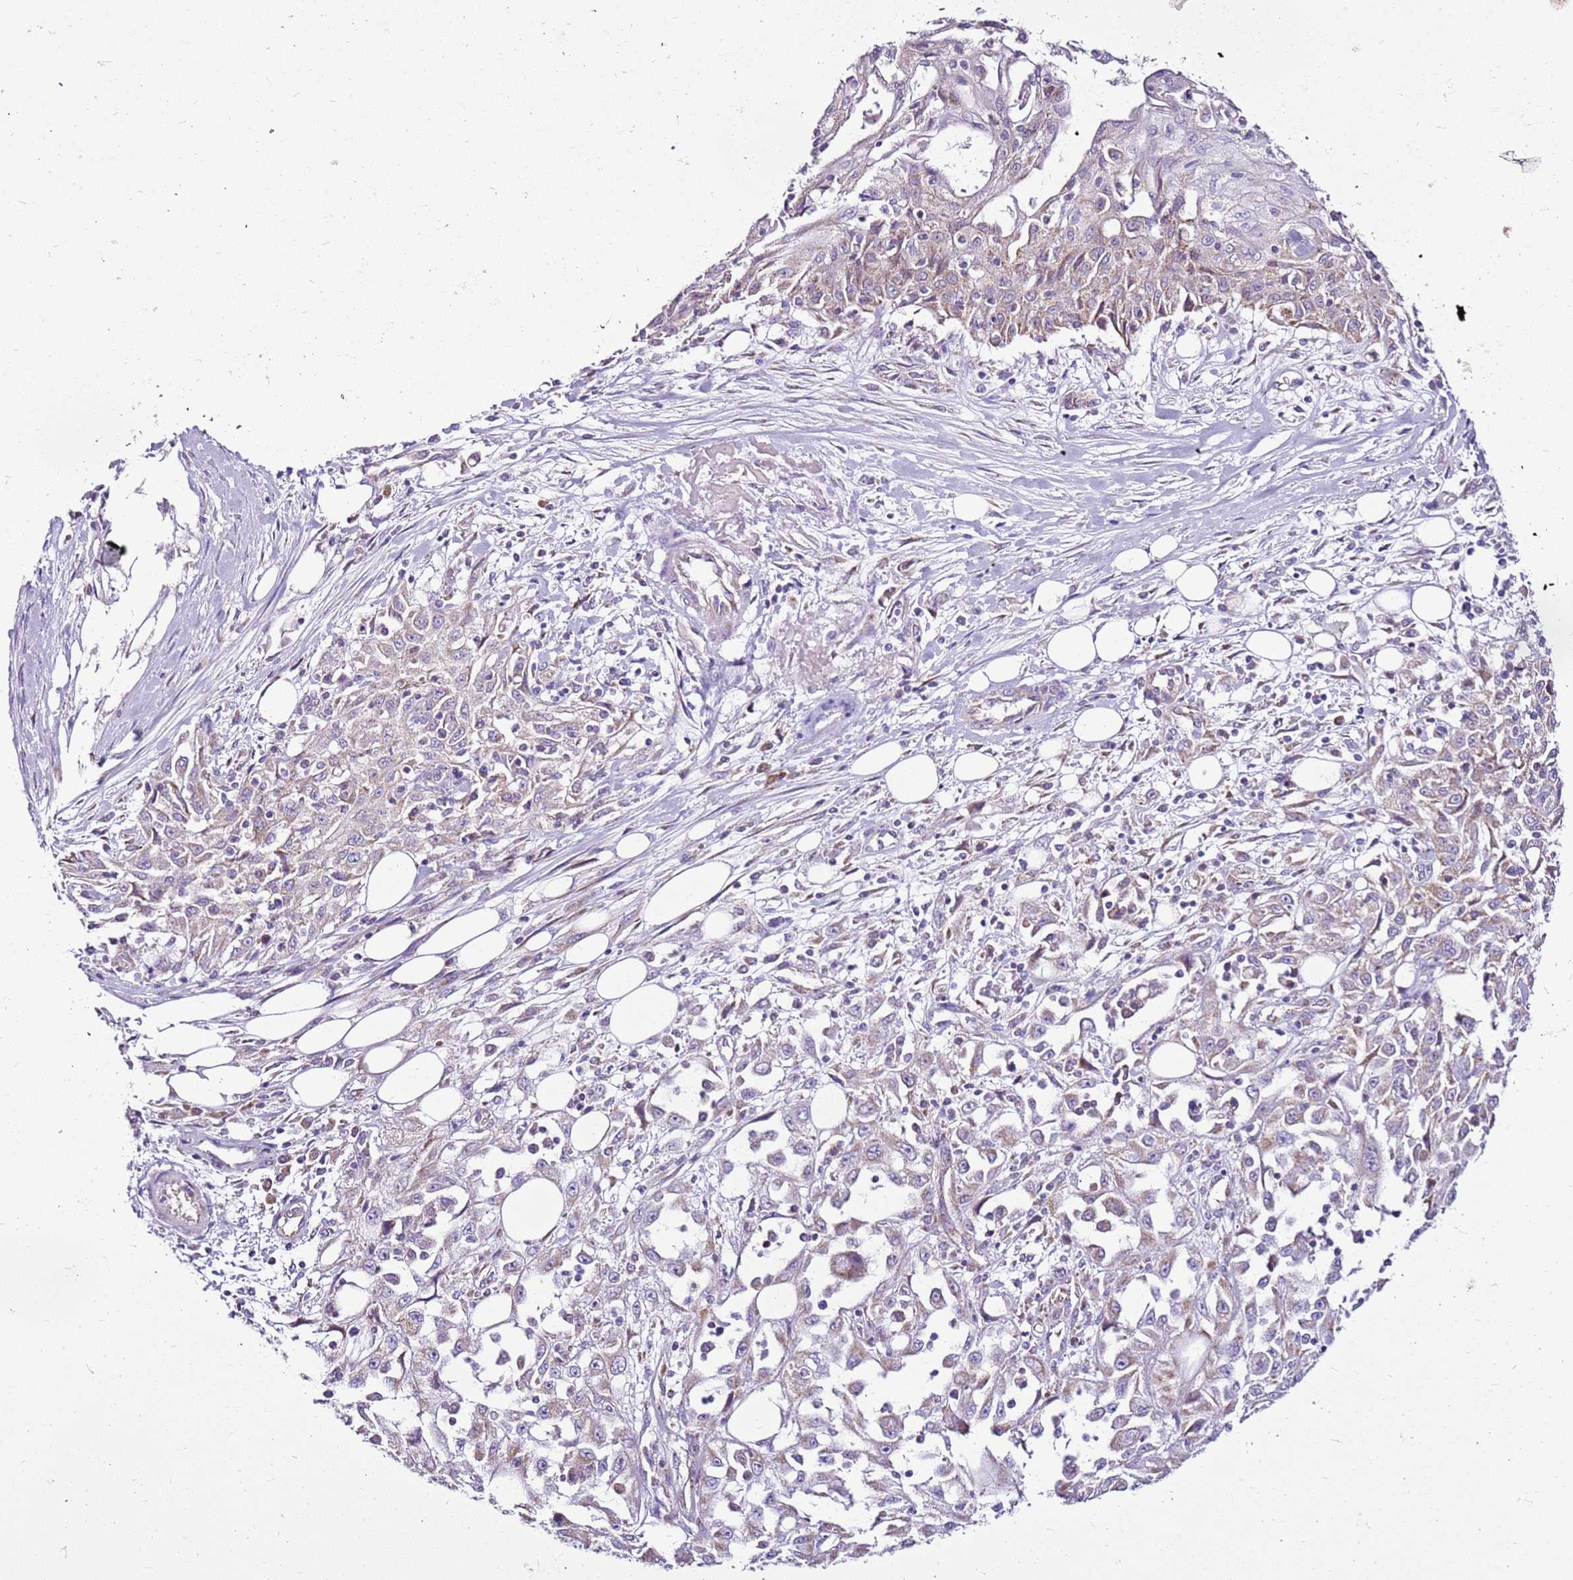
{"staining": {"intensity": "weak", "quantity": "25%-75%", "location": "cytoplasmic/membranous"}, "tissue": "skin cancer", "cell_type": "Tumor cells", "image_type": "cancer", "snomed": [{"axis": "morphology", "description": "Squamous cell carcinoma, NOS"}, {"axis": "morphology", "description": "Squamous cell carcinoma, metastatic, NOS"}, {"axis": "topography", "description": "Skin"}, {"axis": "topography", "description": "Lymph node"}], "caption": "Immunohistochemistry (IHC) (DAB) staining of skin cancer (squamous cell carcinoma) exhibits weak cytoplasmic/membranous protein positivity in approximately 25%-75% of tumor cells.", "gene": "MRPL36", "patient": {"sex": "male", "age": 75}}